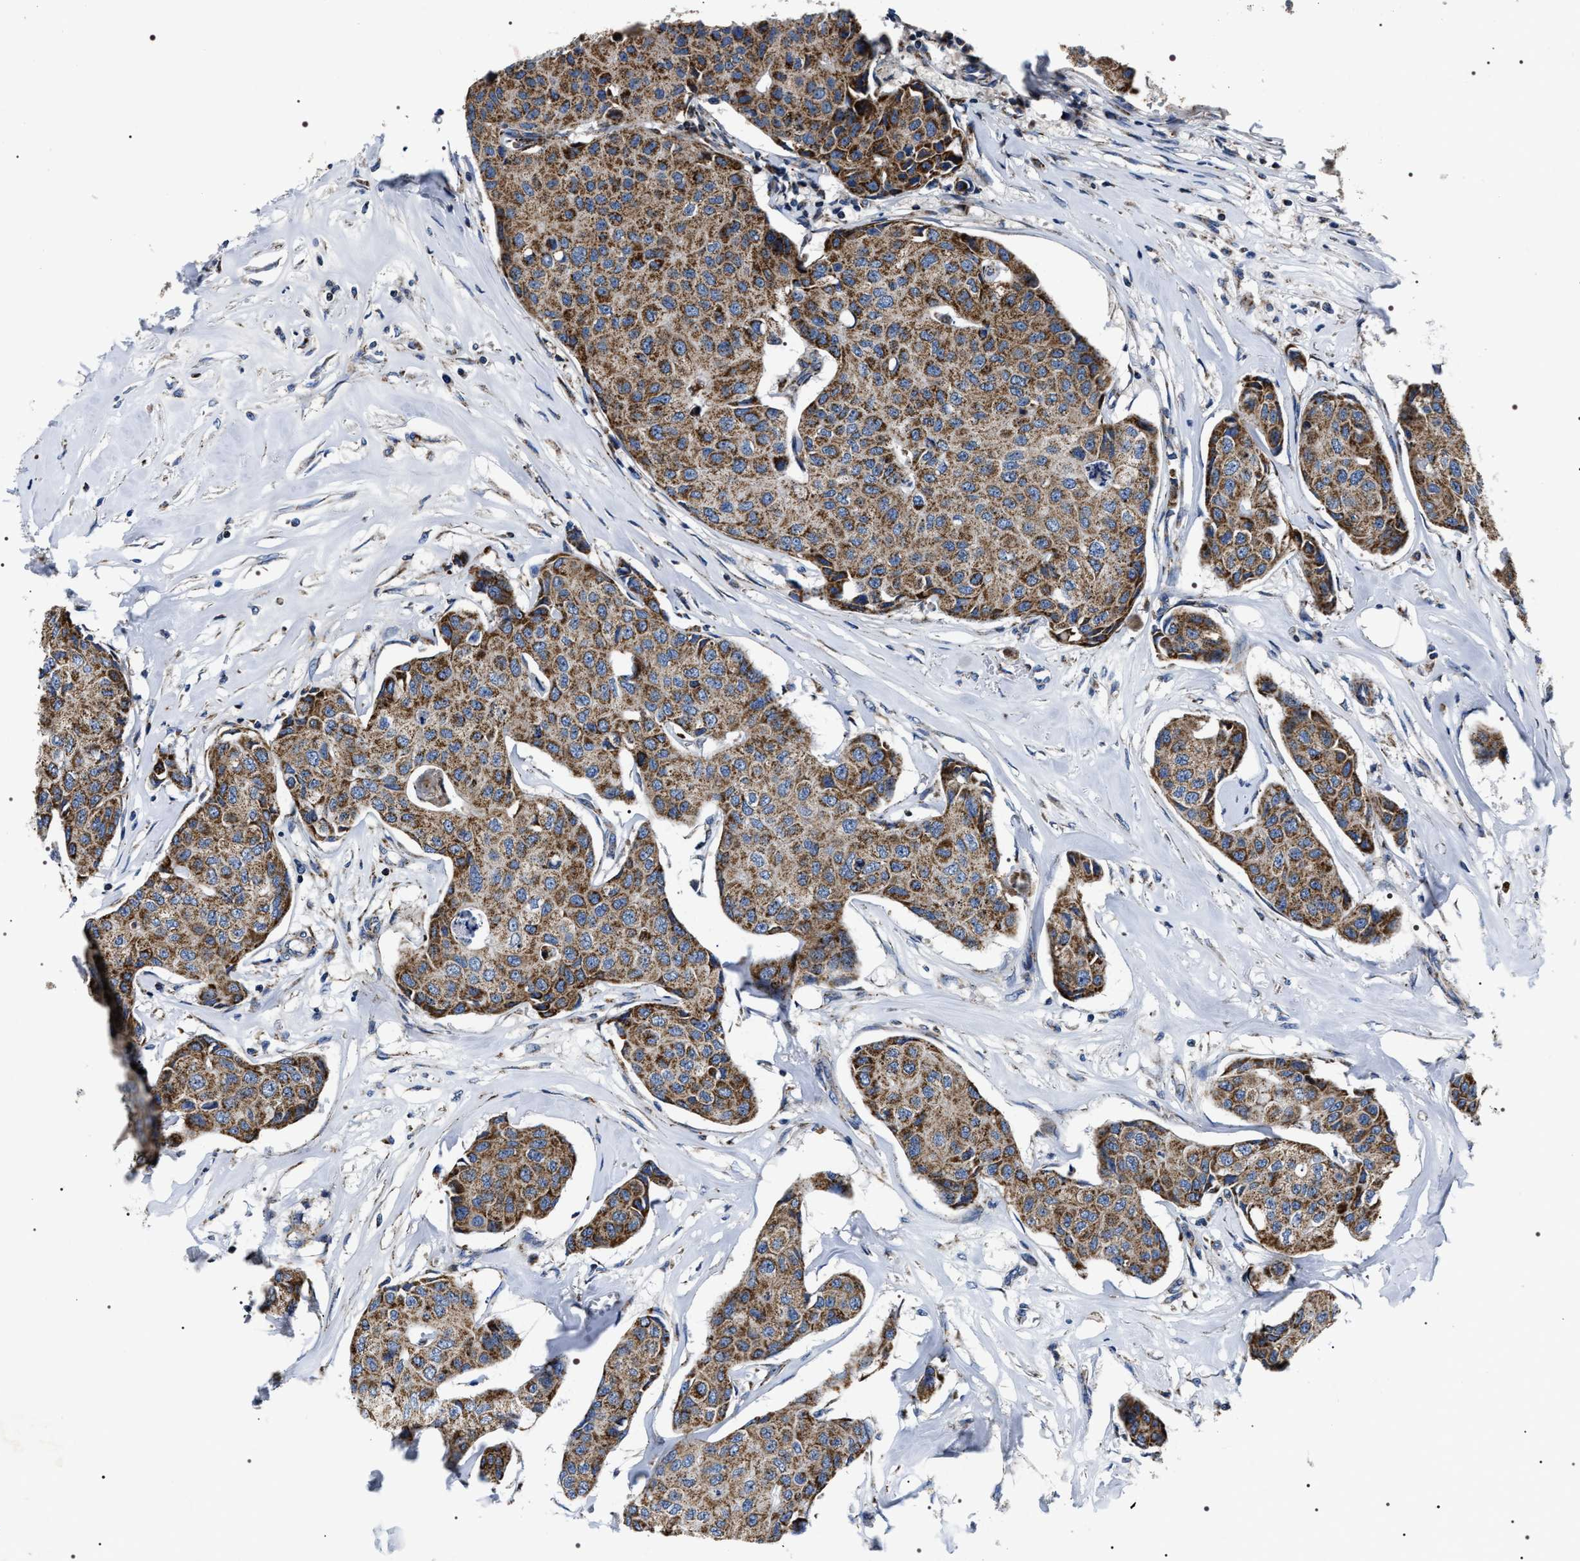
{"staining": {"intensity": "moderate", "quantity": ">75%", "location": "cytoplasmic/membranous"}, "tissue": "breast cancer", "cell_type": "Tumor cells", "image_type": "cancer", "snomed": [{"axis": "morphology", "description": "Duct carcinoma"}, {"axis": "topography", "description": "Breast"}], "caption": "A high-resolution micrograph shows IHC staining of breast intraductal carcinoma, which exhibits moderate cytoplasmic/membranous expression in about >75% of tumor cells.", "gene": "NTMT1", "patient": {"sex": "female", "age": 80}}